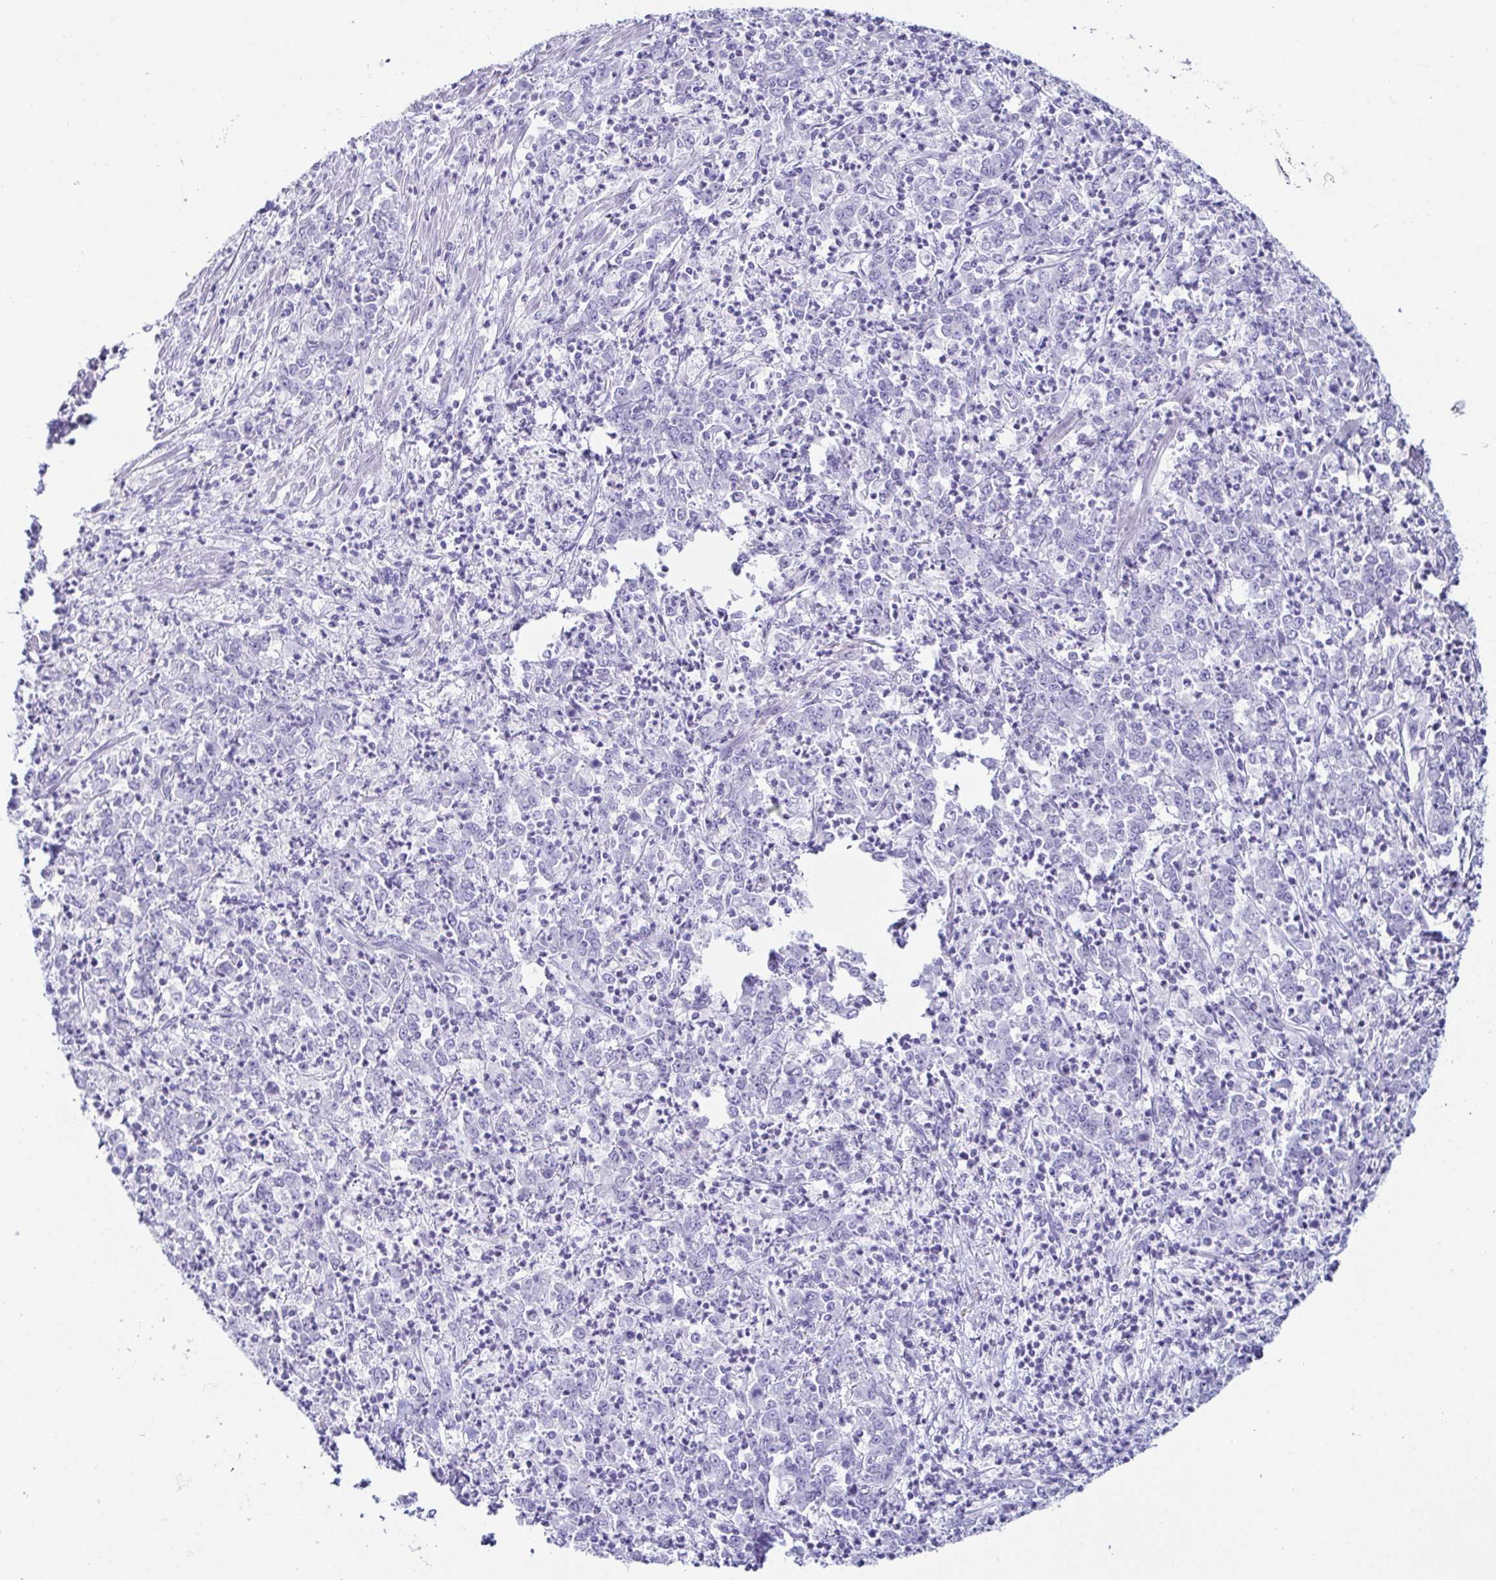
{"staining": {"intensity": "negative", "quantity": "none", "location": "none"}, "tissue": "stomach cancer", "cell_type": "Tumor cells", "image_type": "cancer", "snomed": [{"axis": "morphology", "description": "Adenocarcinoma, NOS"}, {"axis": "topography", "description": "Stomach, lower"}], "caption": "There is no significant positivity in tumor cells of stomach cancer (adenocarcinoma). (DAB (3,3'-diaminobenzidine) immunohistochemistry visualized using brightfield microscopy, high magnification).", "gene": "CD164L2", "patient": {"sex": "female", "age": 71}}